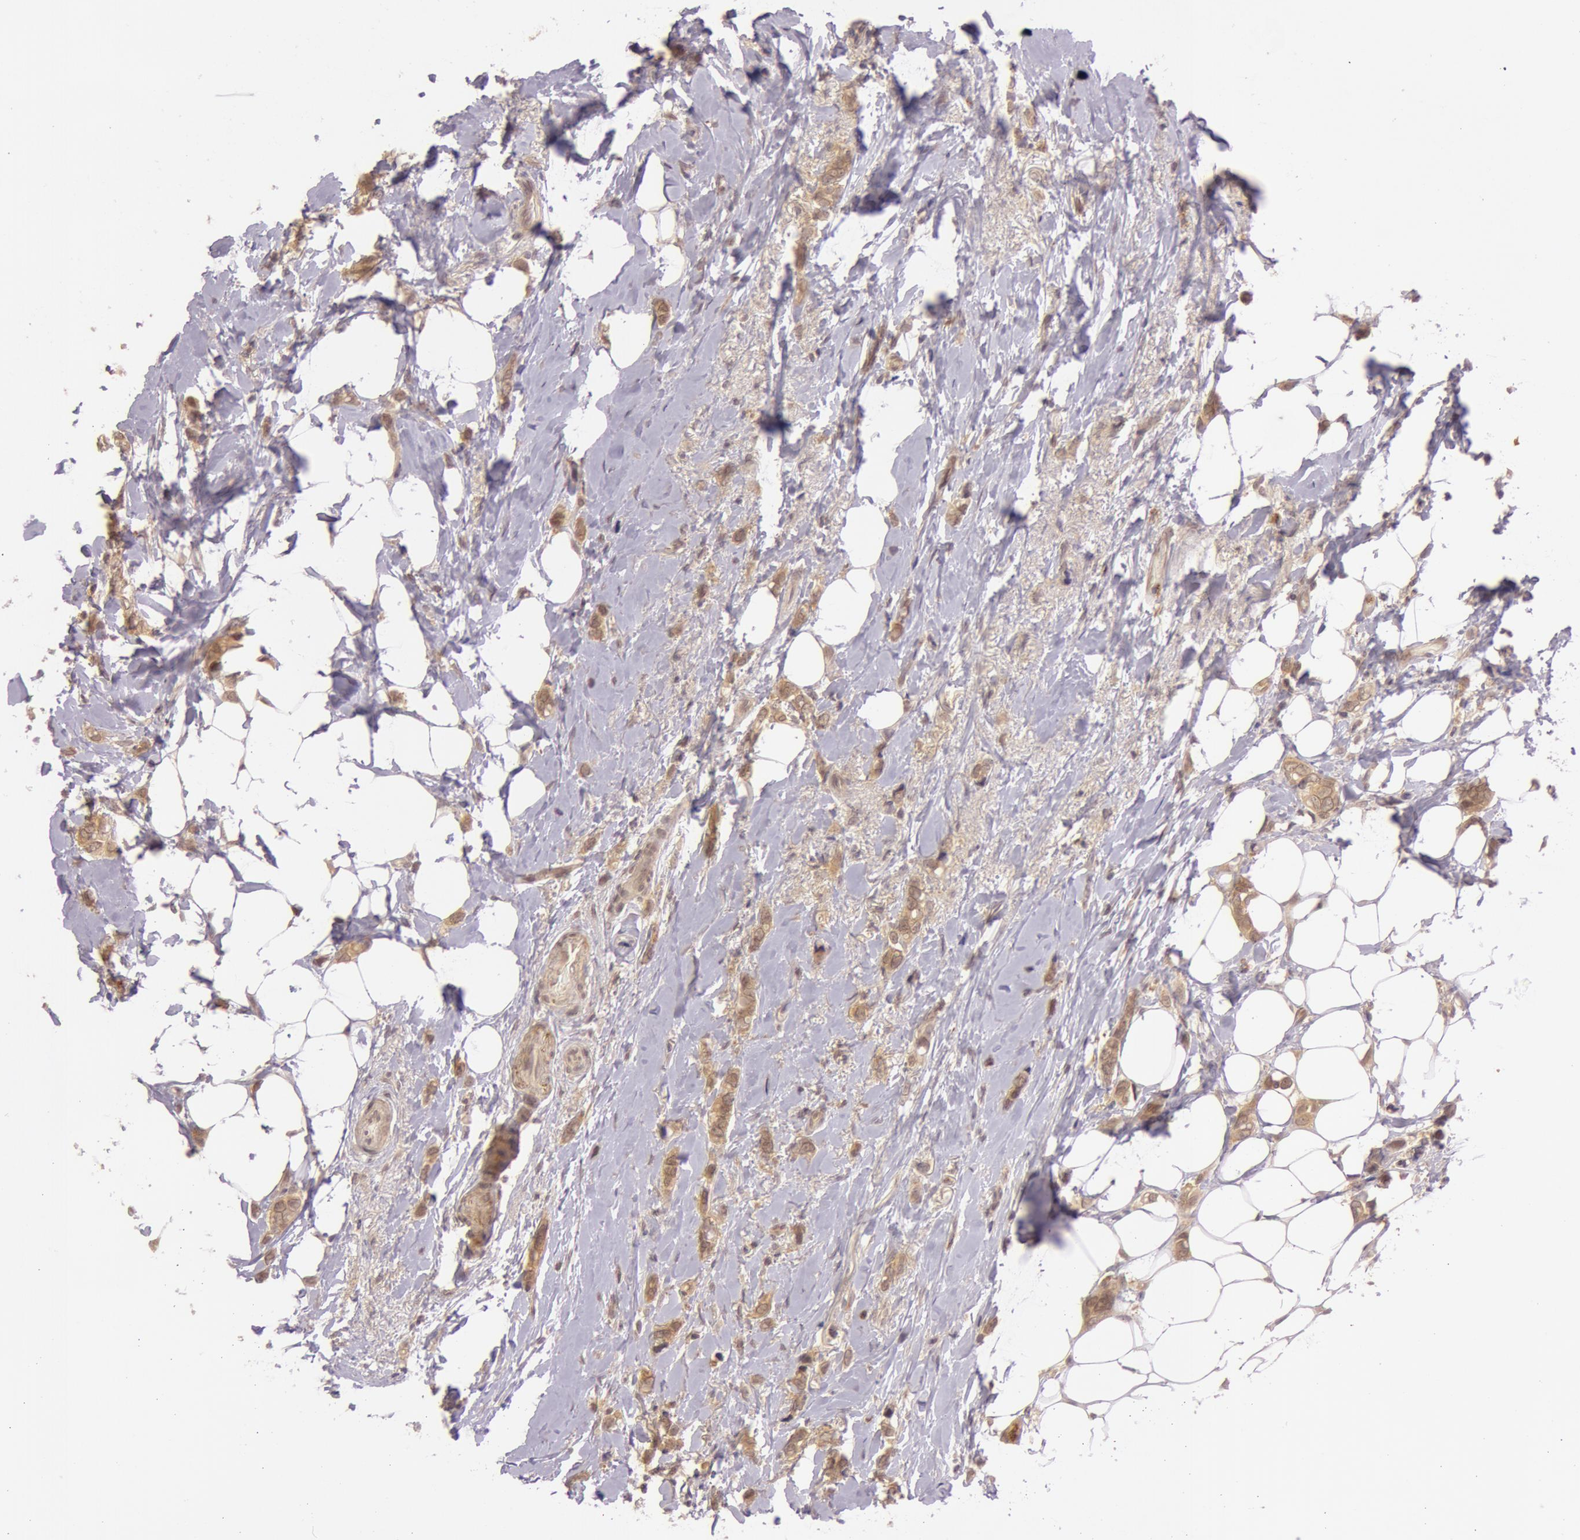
{"staining": {"intensity": "moderate", "quantity": ">75%", "location": "cytoplasmic/membranous"}, "tissue": "breast cancer", "cell_type": "Tumor cells", "image_type": "cancer", "snomed": [{"axis": "morphology", "description": "Duct carcinoma"}, {"axis": "topography", "description": "Breast"}], "caption": "Human infiltrating ductal carcinoma (breast) stained for a protein (brown) exhibits moderate cytoplasmic/membranous positive positivity in about >75% of tumor cells.", "gene": "ATG2B", "patient": {"sex": "female", "age": 72}}